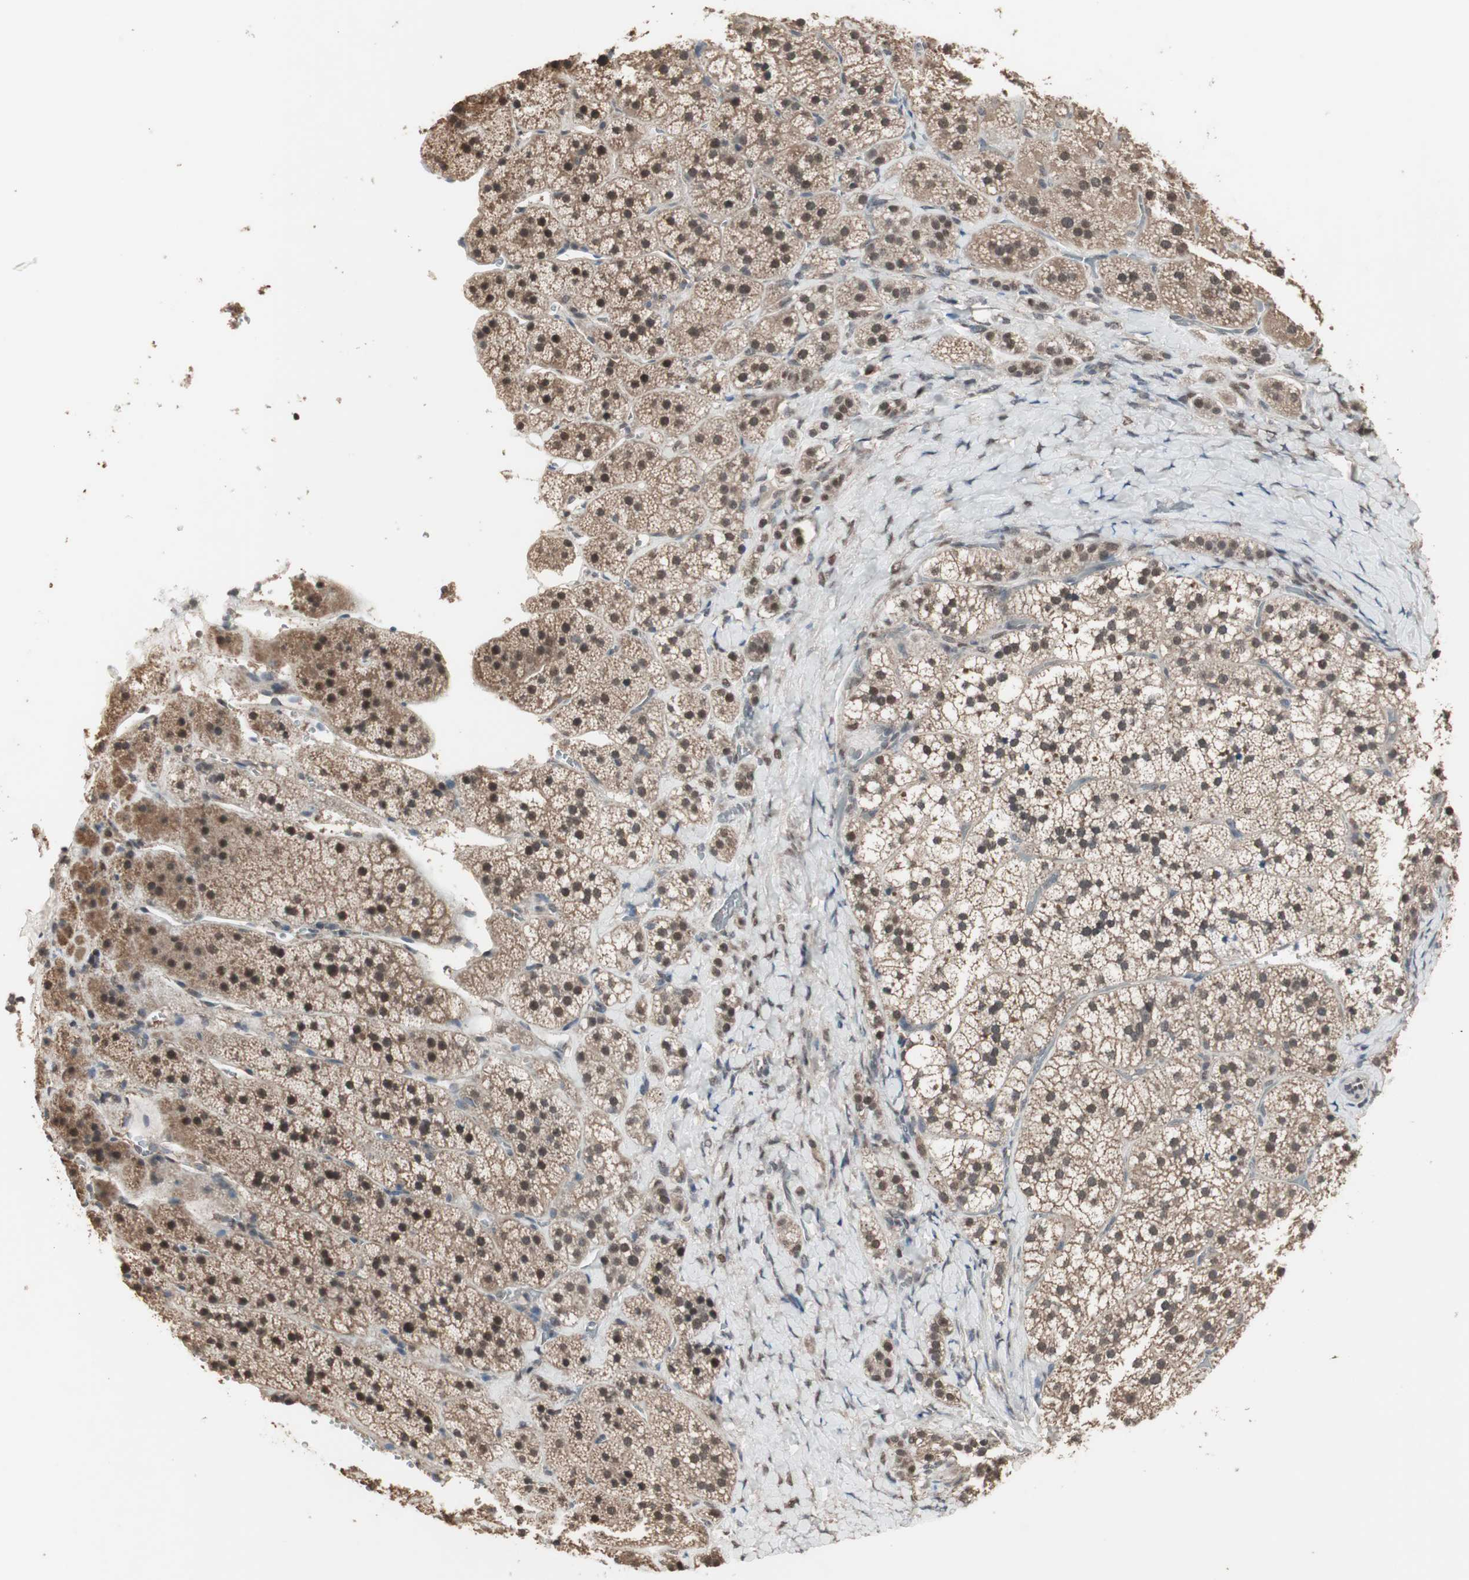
{"staining": {"intensity": "moderate", "quantity": ">75%", "location": "cytoplasmic/membranous,nuclear"}, "tissue": "adrenal gland", "cell_type": "Glandular cells", "image_type": "normal", "snomed": [{"axis": "morphology", "description": "Normal tissue, NOS"}, {"axis": "topography", "description": "Adrenal gland"}], "caption": "This photomicrograph shows normal adrenal gland stained with immunohistochemistry (IHC) to label a protein in brown. The cytoplasmic/membranous,nuclear of glandular cells show moderate positivity for the protein. Nuclei are counter-stained blue.", "gene": "ZHX2", "patient": {"sex": "female", "age": 44}}